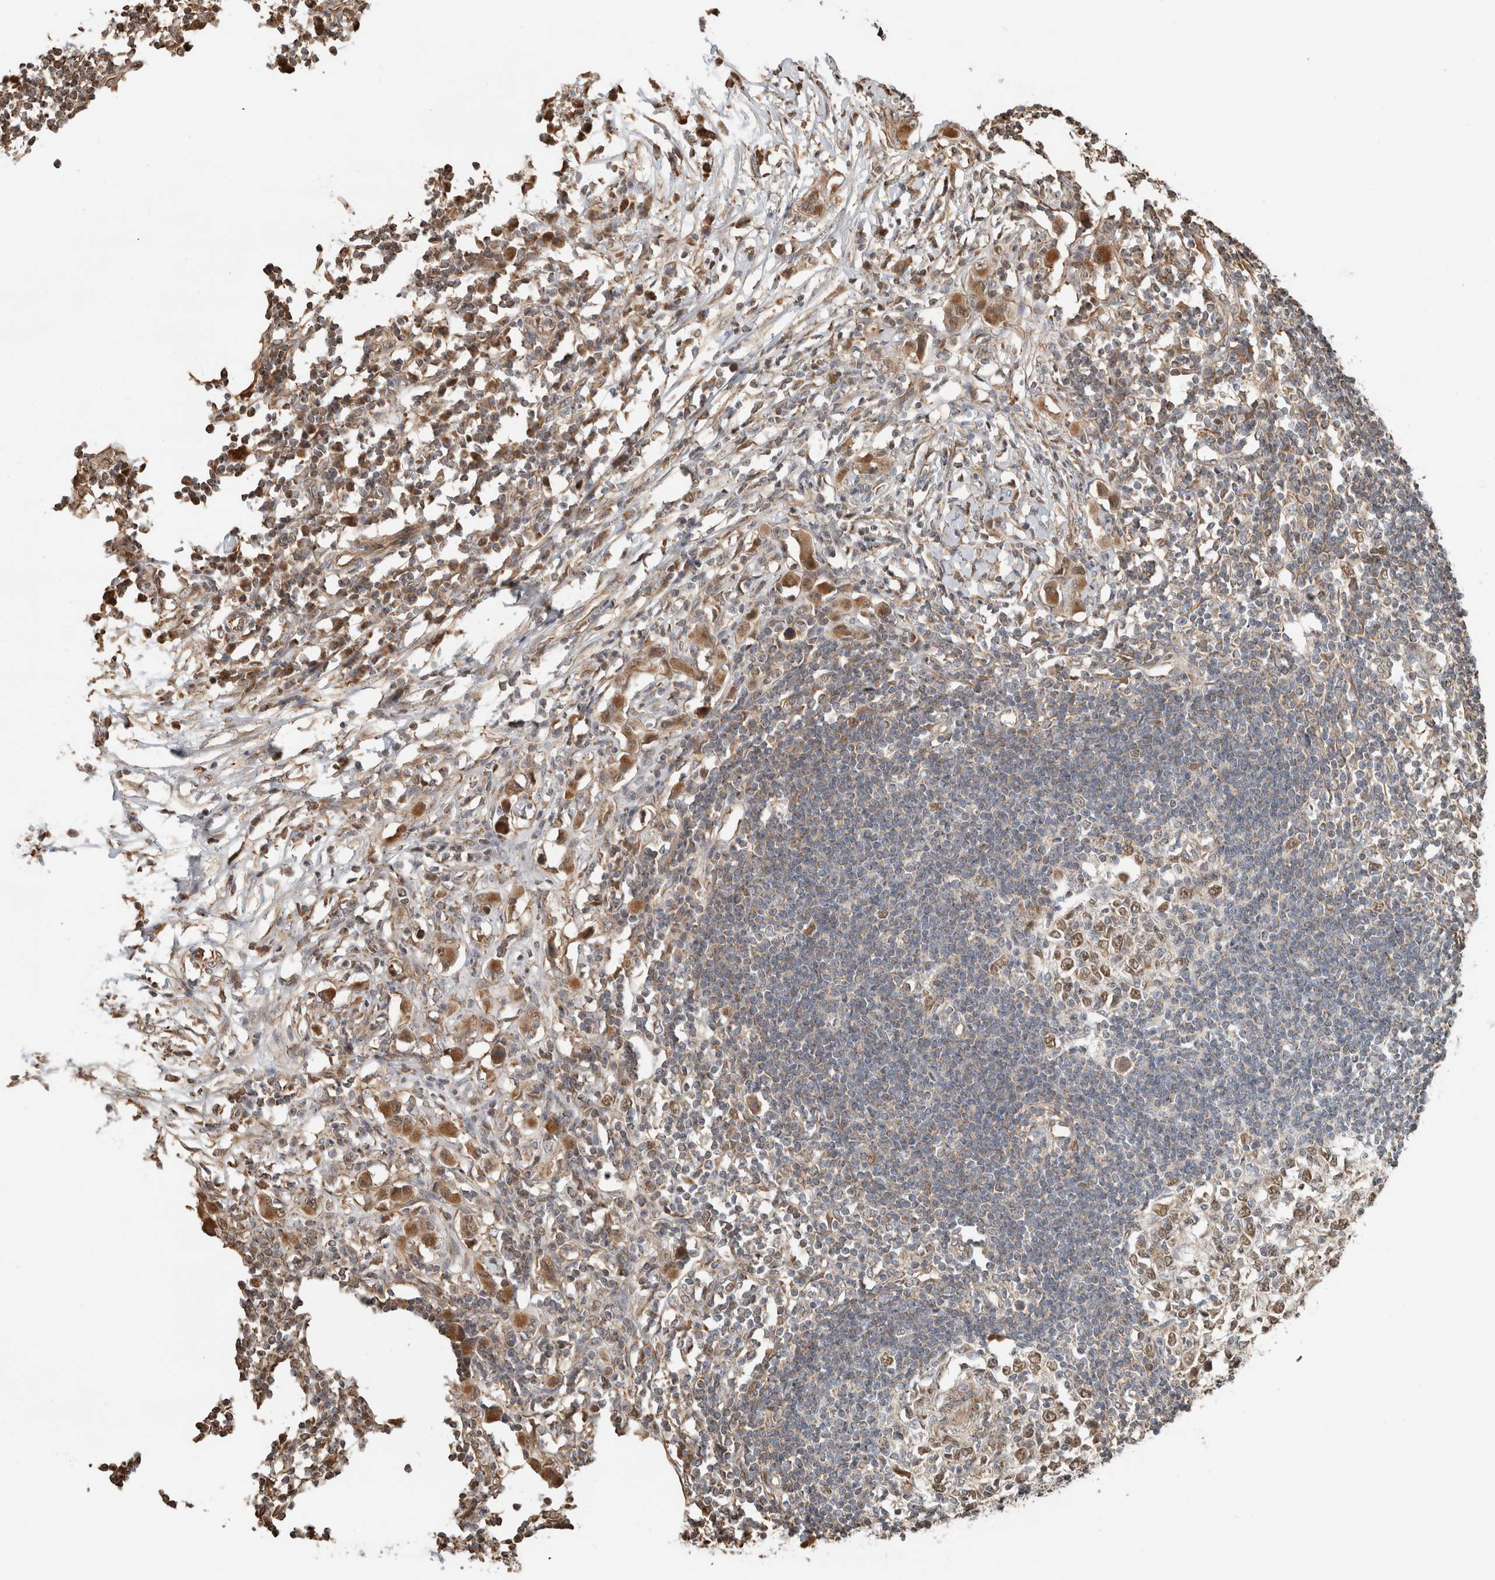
{"staining": {"intensity": "moderate", "quantity": "25%-75%", "location": "cytoplasmic/membranous,nuclear"}, "tissue": "lymph node", "cell_type": "Germinal center cells", "image_type": "normal", "snomed": [{"axis": "morphology", "description": "Normal tissue, NOS"}, {"axis": "morphology", "description": "Malignant melanoma, Metastatic site"}, {"axis": "topography", "description": "Lymph node"}], "caption": "High-magnification brightfield microscopy of benign lymph node stained with DAB (brown) and counterstained with hematoxylin (blue). germinal center cells exhibit moderate cytoplasmic/membranous,nuclear expression is present in approximately25%-75% of cells.", "gene": "GINS4", "patient": {"sex": "male", "age": 41}}